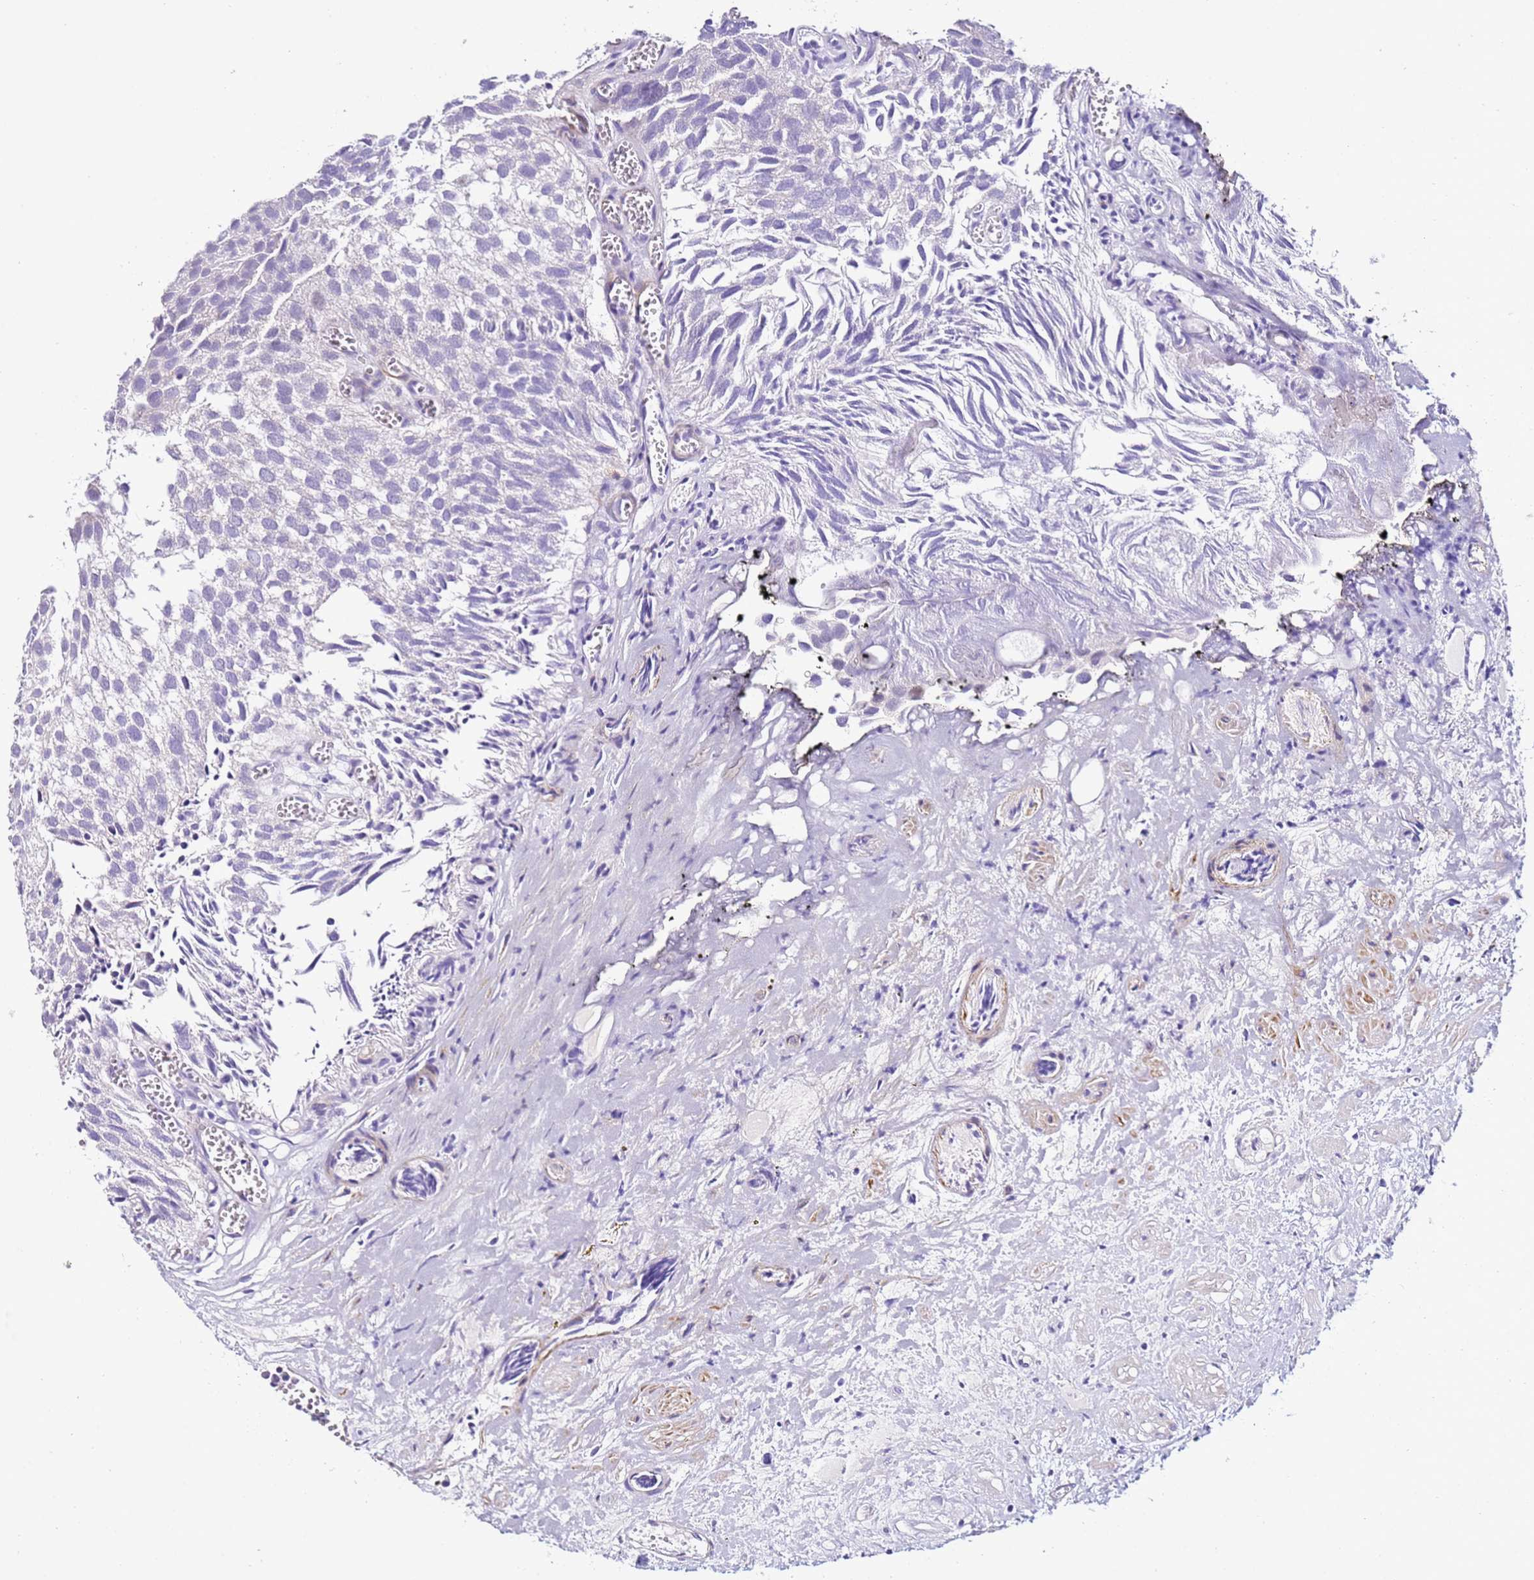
{"staining": {"intensity": "negative", "quantity": "none", "location": "none"}, "tissue": "urothelial cancer", "cell_type": "Tumor cells", "image_type": "cancer", "snomed": [{"axis": "morphology", "description": "Urothelial carcinoma, Low grade"}, {"axis": "topography", "description": "Urinary bladder"}], "caption": "Protein analysis of urothelial cancer displays no significant staining in tumor cells. (DAB immunohistochemistry with hematoxylin counter stain).", "gene": "HGD", "patient": {"sex": "male", "age": 88}}